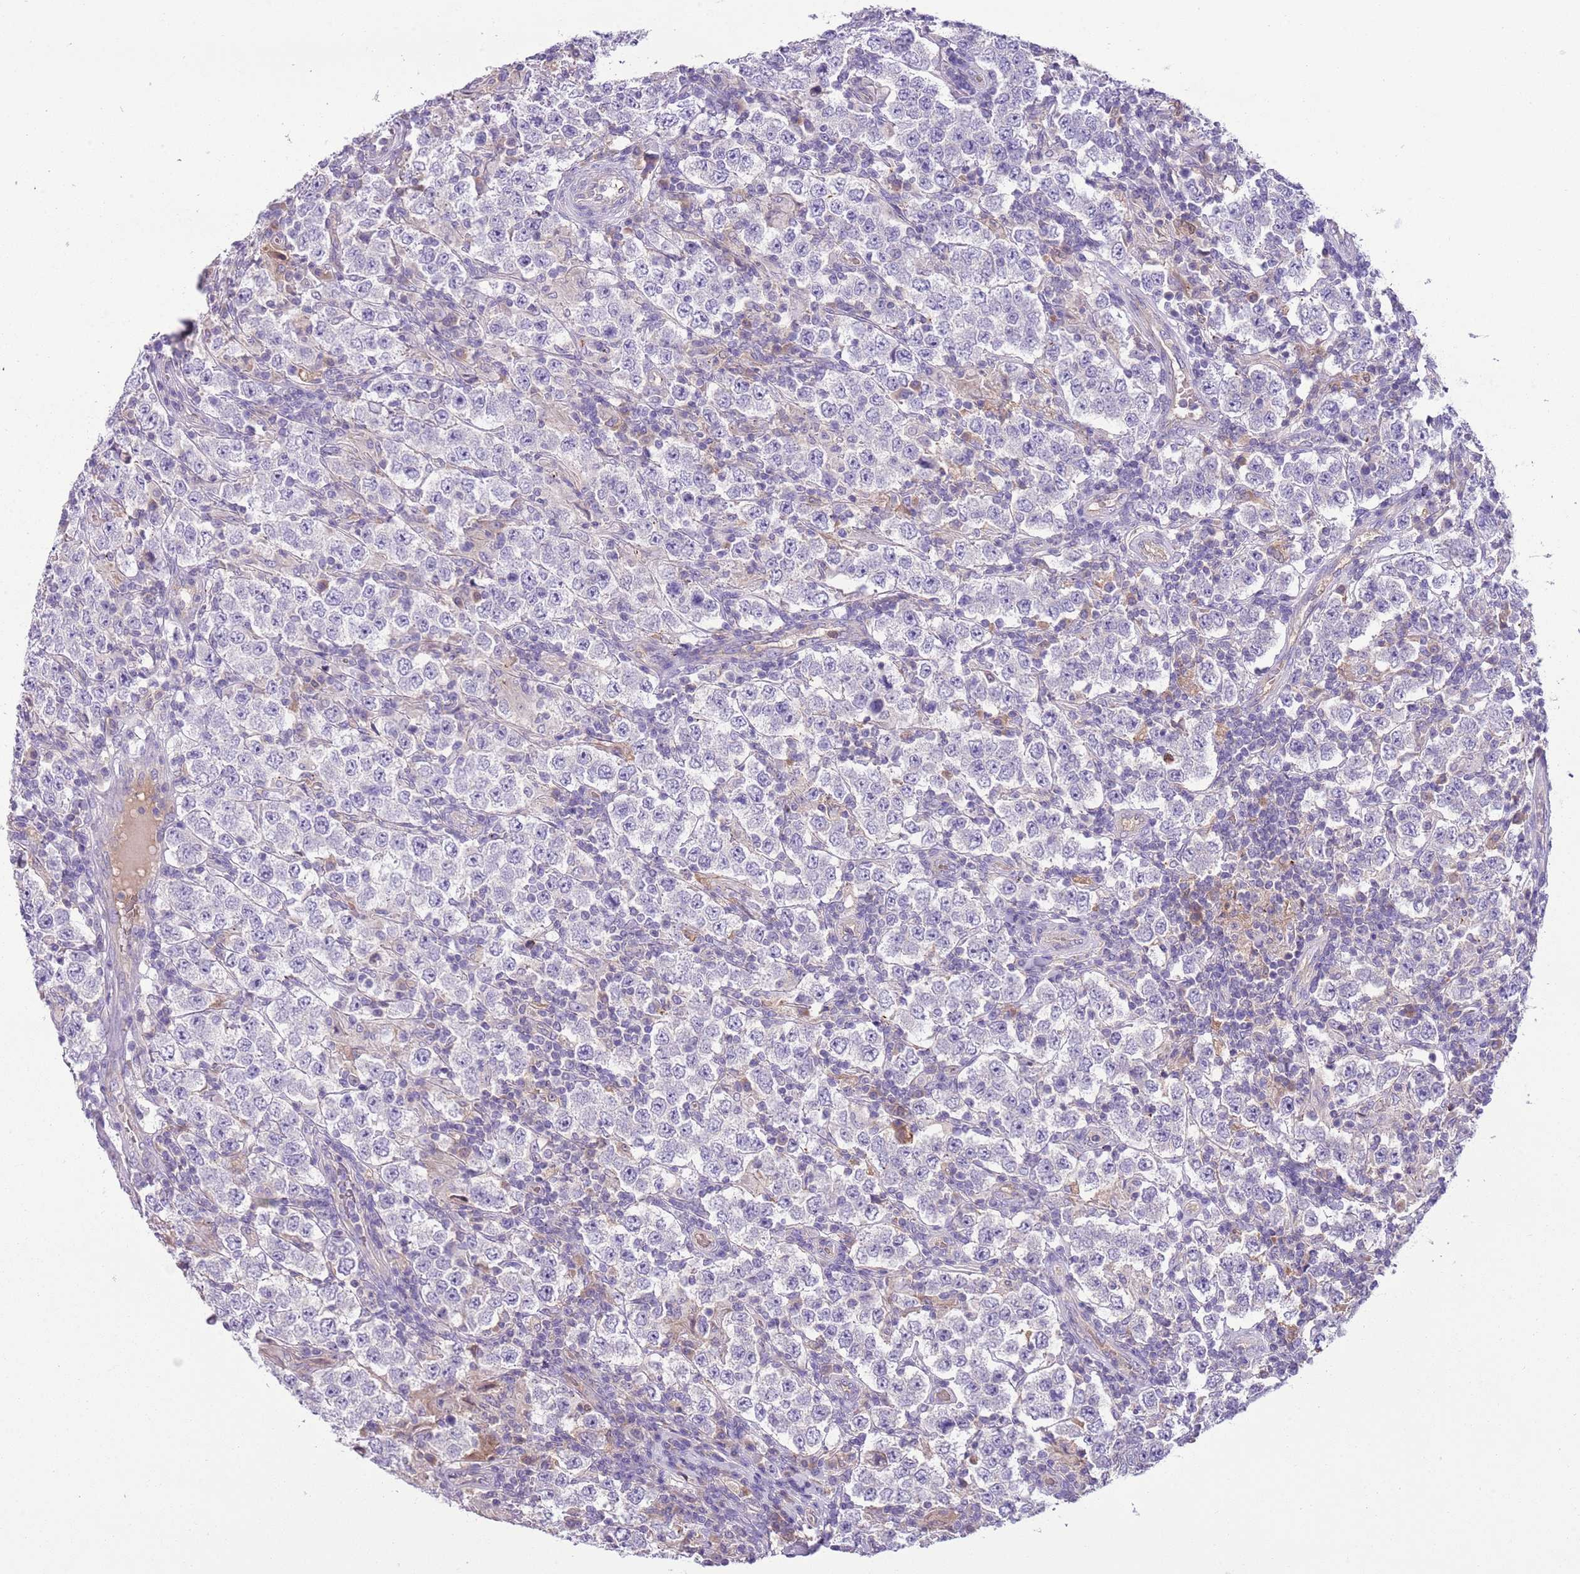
{"staining": {"intensity": "negative", "quantity": "none", "location": "none"}, "tissue": "testis cancer", "cell_type": "Tumor cells", "image_type": "cancer", "snomed": [{"axis": "morphology", "description": "Normal tissue, NOS"}, {"axis": "morphology", "description": "Urothelial carcinoma, High grade"}, {"axis": "morphology", "description": "Seminoma, NOS"}, {"axis": "morphology", "description": "Carcinoma, Embryonal, NOS"}, {"axis": "topography", "description": "Urinary bladder"}, {"axis": "topography", "description": "Testis"}], "caption": "DAB immunohistochemical staining of embryonal carcinoma (testis) reveals no significant staining in tumor cells. (DAB immunohistochemistry (IHC) with hematoxylin counter stain).", "gene": "HES3", "patient": {"sex": "male", "age": 41}}